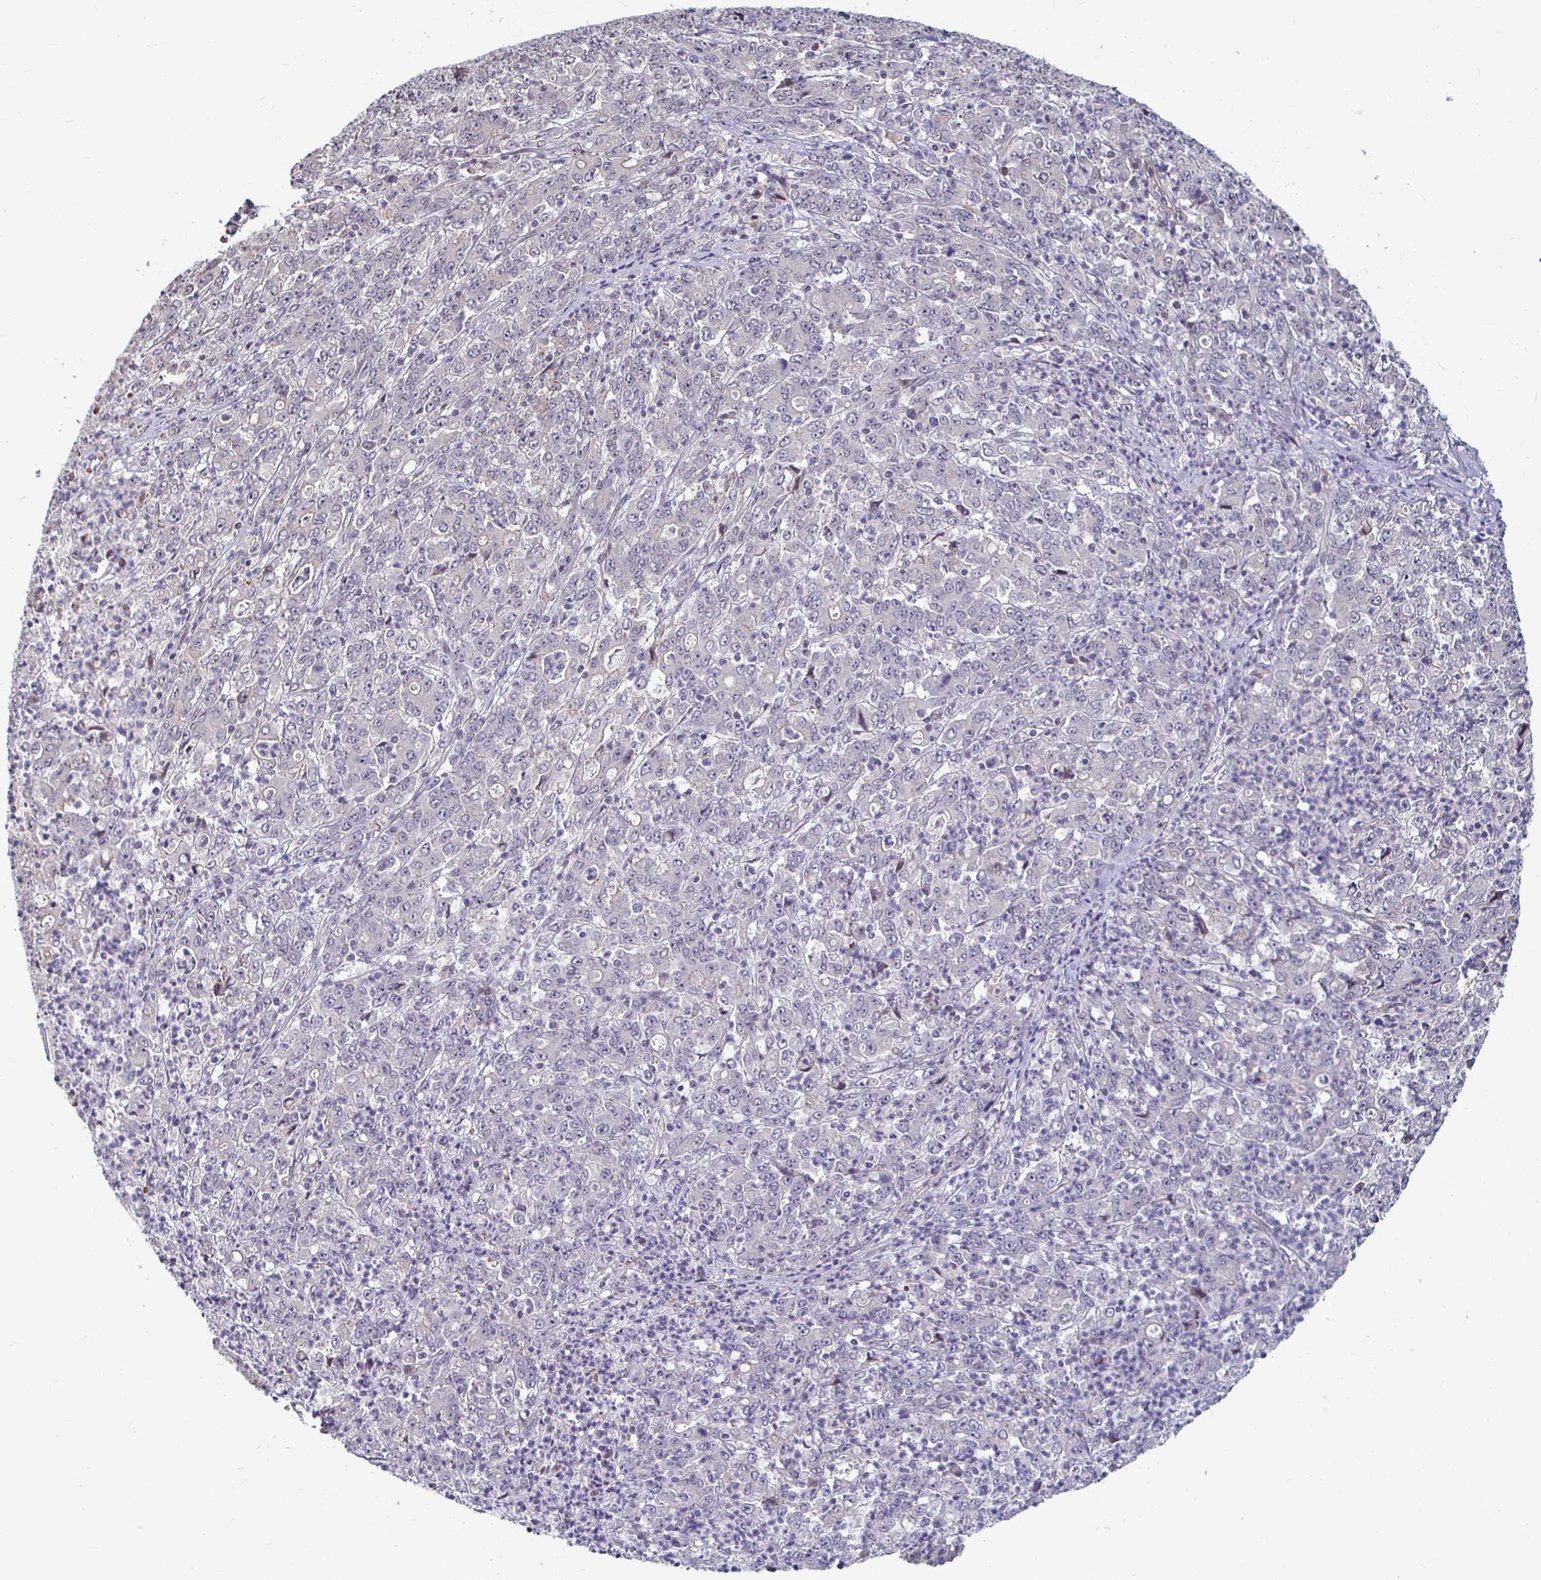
{"staining": {"intensity": "negative", "quantity": "none", "location": "none"}, "tissue": "stomach cancer", "cell_type": "Tumor cells", "image_type": "cancer", "snomed": [{"axis": "morphology", "description": "Adenocarcinoma, NOS"}, {"axis": "topography", "description": "Stomach, lower"}], "caption": "The photomicrograph exhibits no significant staining in tumor cells of stomach cancer. Brightfield microscopy of immunohistochemistry (IHC) stained with DAB (brown) and hematoxylin (blue), captured at high magnification.", "gene": "CAPN11", "patient": {"sex": "female", "age": 71}}